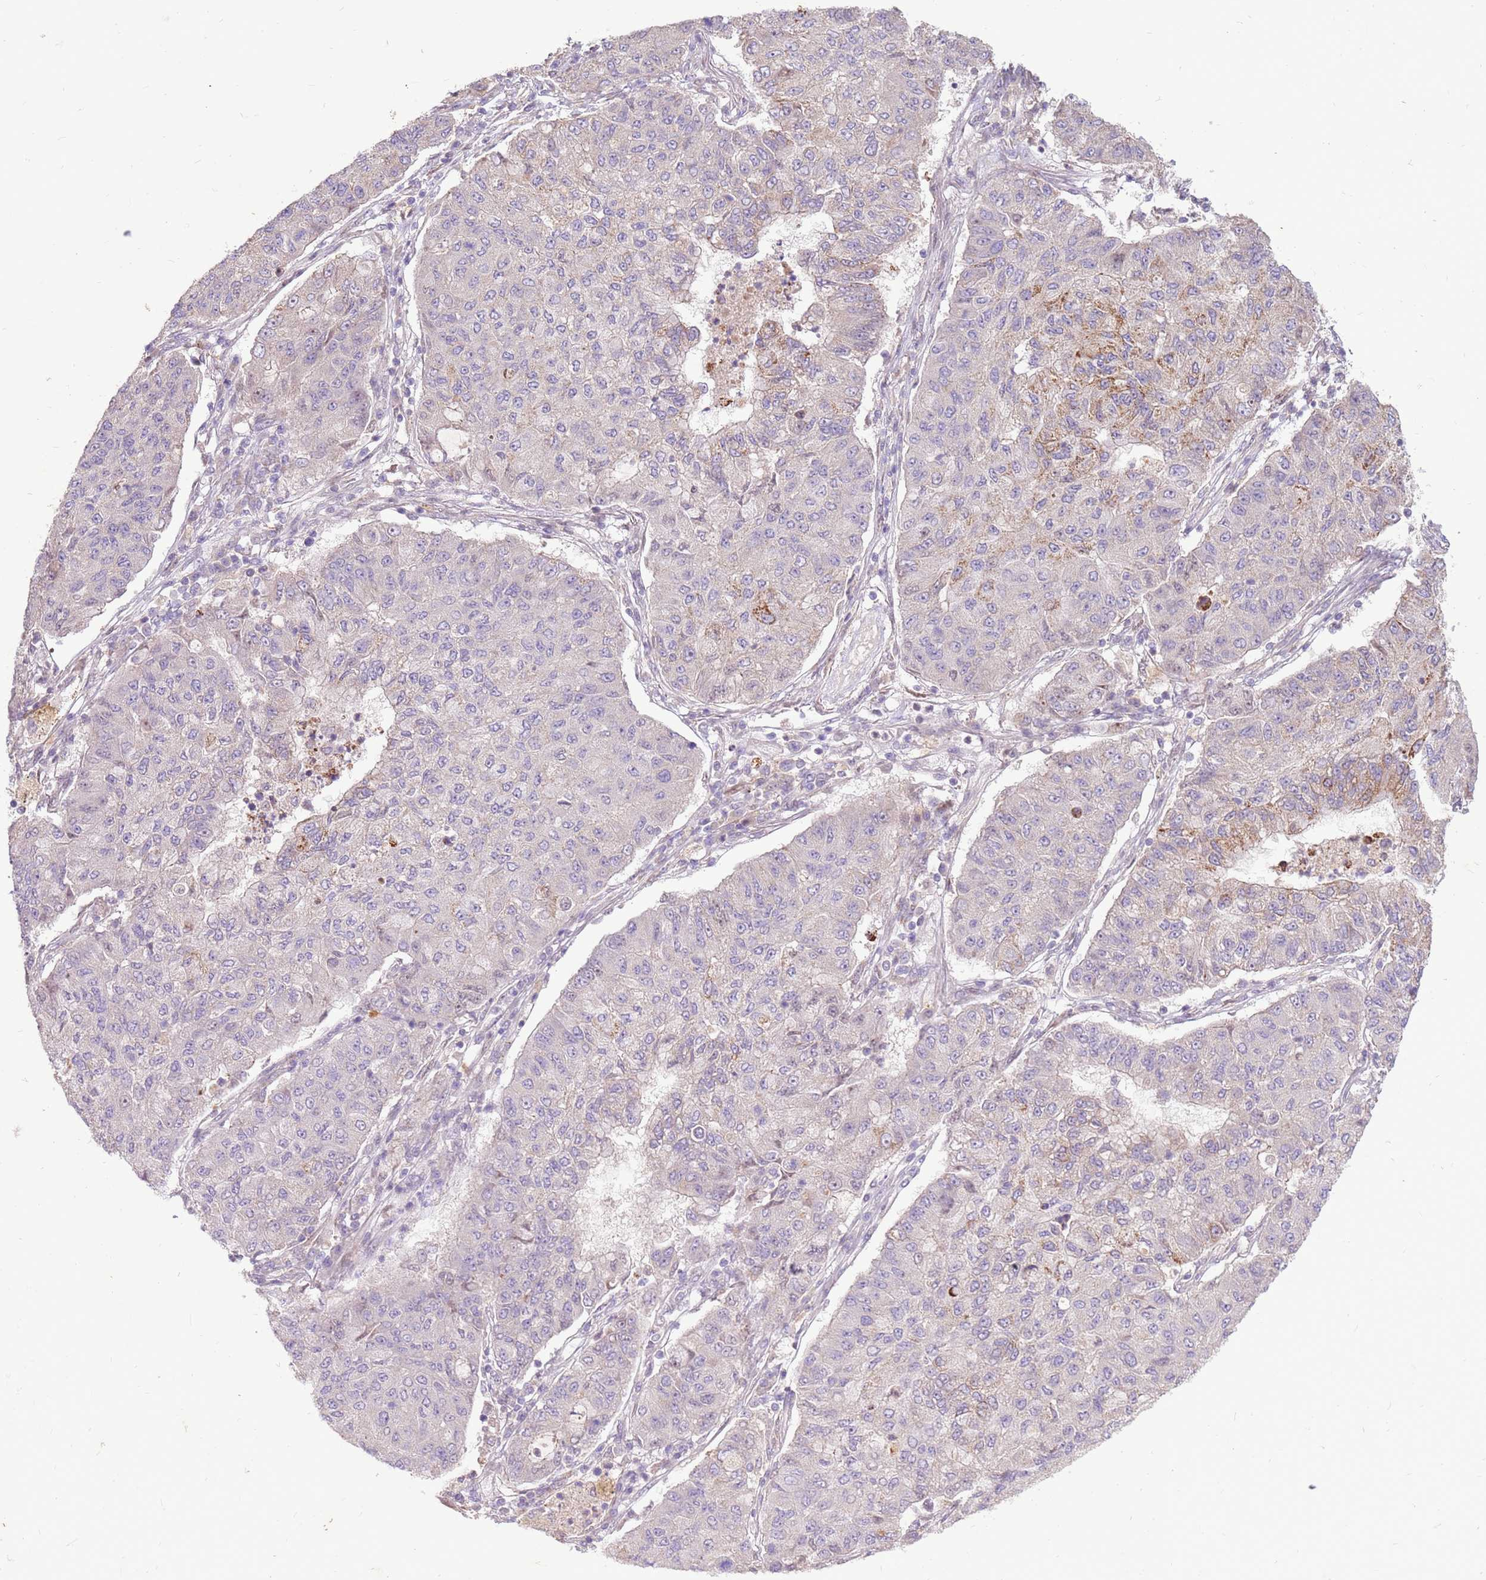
{"staining": {"intensity": "negative", "quantity": "none", "location": "none"}, "tissue": "lung cancer", "cell_type": "Tumor cells", "image_type": "cancer", "snomed": [{"axis": "morphology", "description": "Squamous cell carcinoma, NOS"}, {"axis": "topography", "description": "Lung"}], "caption": "Immunohistochemistry (IHC) photomicrograph of neoplastic tissue: human squamous cell carcinoma (lung) stained with DAB (3,3'-diaminobenzidine) reveals no significant protein expression in tumor cells.", "gene": "LGI4", "patient": {"sex": "male", "age": 74}}